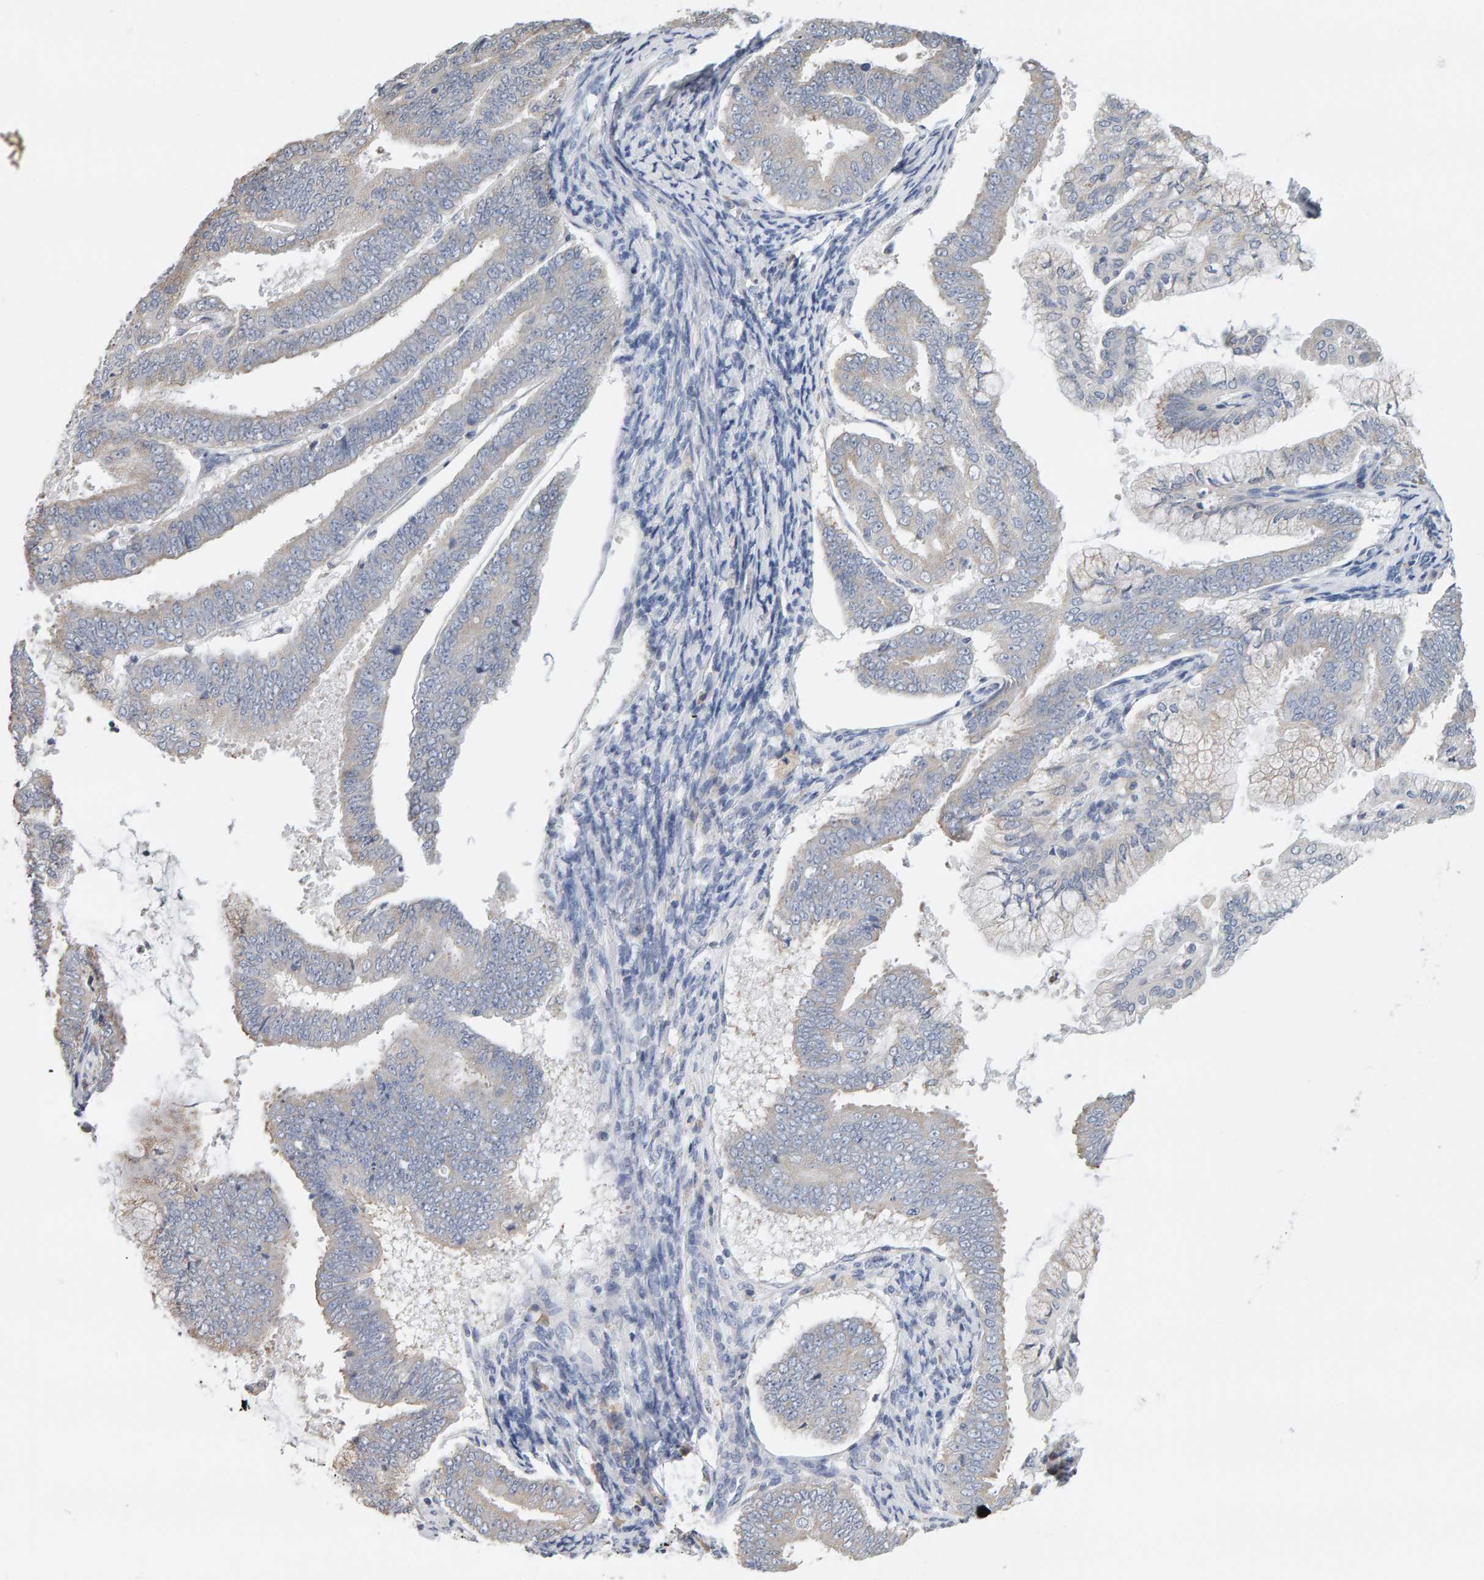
{"staining": {"intensity": "negative", "quantity": "none", "location": "none"}, "tissue": "endometrial cancer", "cell_type": "Tumor cells", "image_type": "cancer", "snomed": [{"axis": "morphology", "description": "Adenocarcinoma, NOS"}, {"axis": "topography", "description": "Endometrium"}], "caption": "Immunohistochemistry (IHC) of human endometrial cancer (adenocarcinoma) reveals no expression in tumor cells.", "gene": "ADHFE1", "patient": {"sex": "female", "age": 63}}